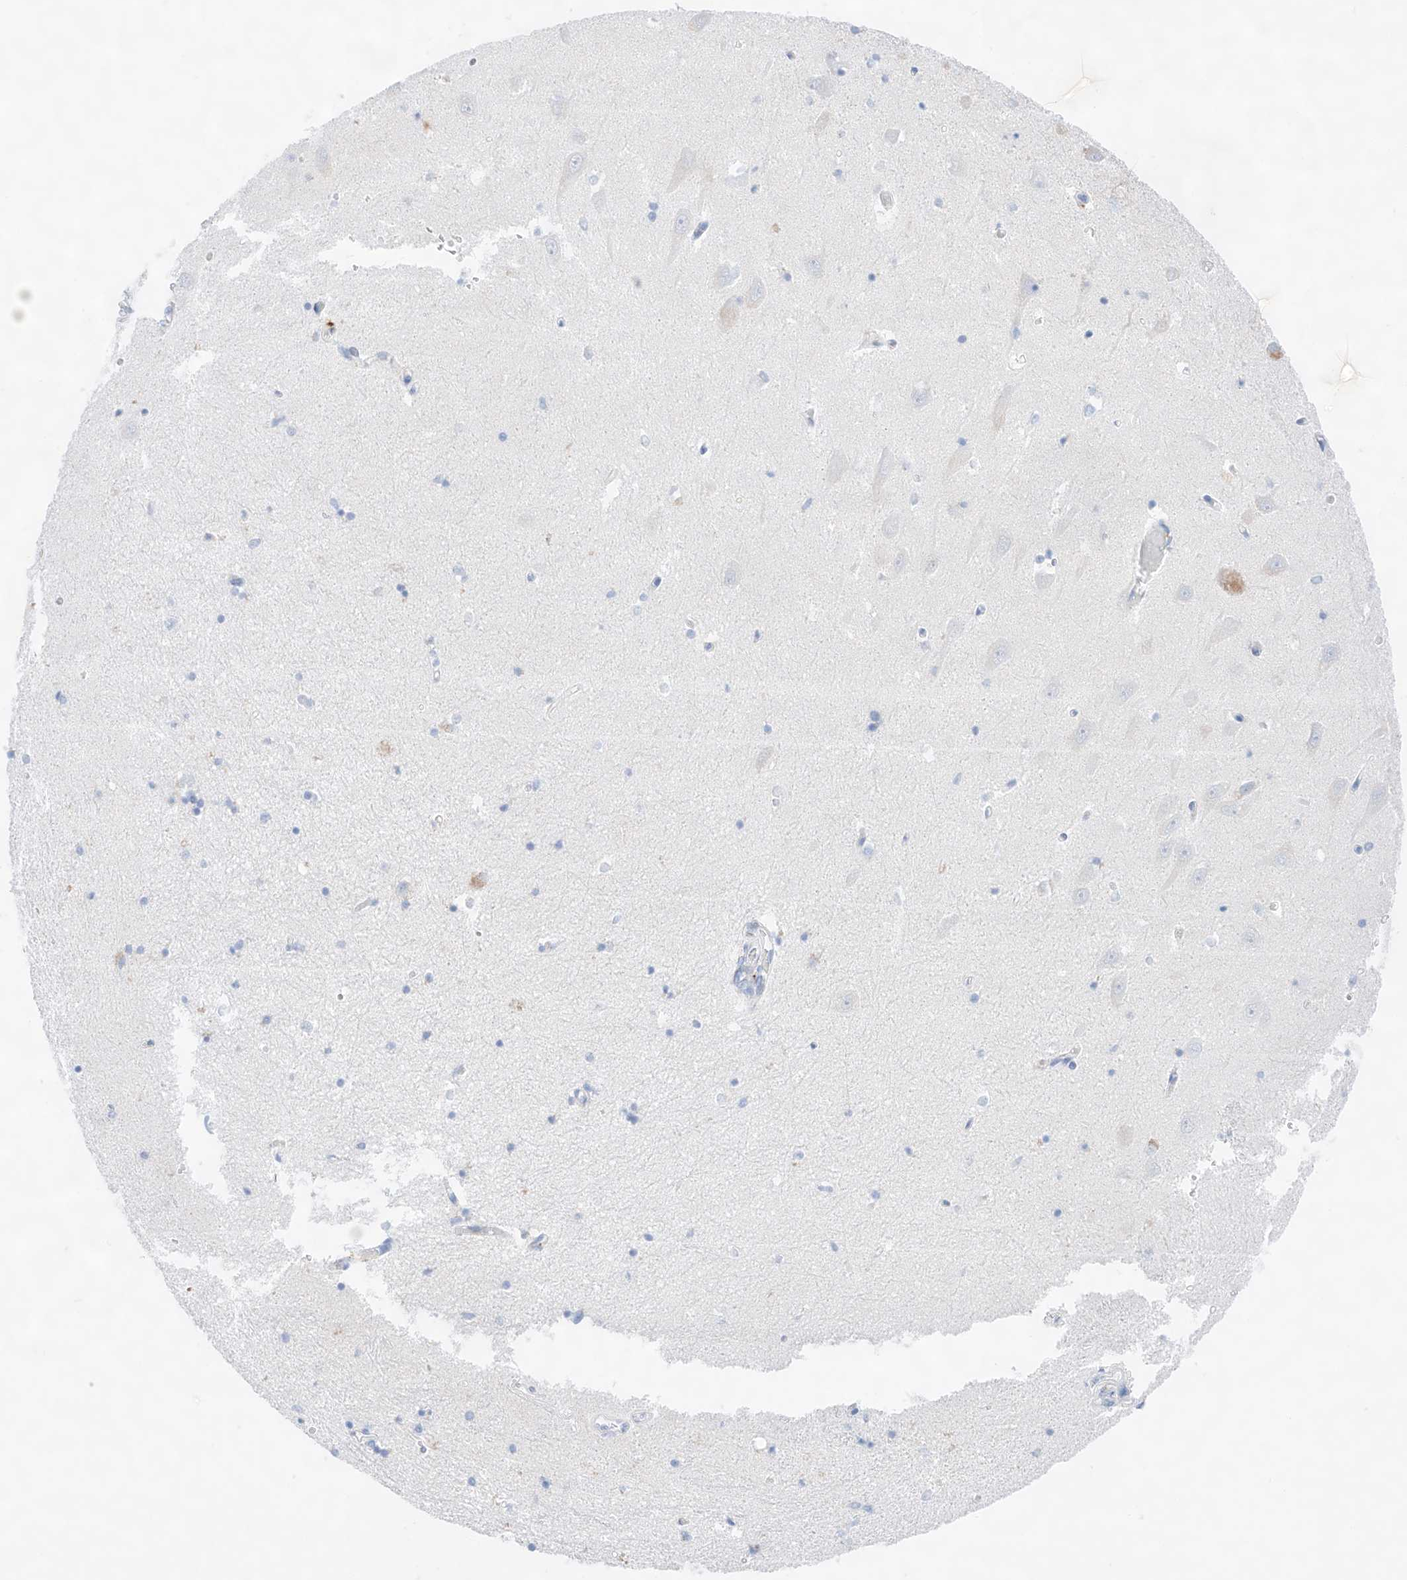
{"staining": {"intensity": "negative", "quantity": "none", "location": "none"}, "tissue": "hippocampus", "cell_type": "Glial cells", "image_type": "normal", "snomed": [{"axis": "morphology", "description": "Normal tissue, NOS"}, {"axis": "topography", "description": "Hippocampus"}], "caption": "This is an IHC micrograph of unremarkable hippocampus. There is no expression in glial cells.", "gene": "NT5C3B", "patient": {"sex": "male", "age": 70}}